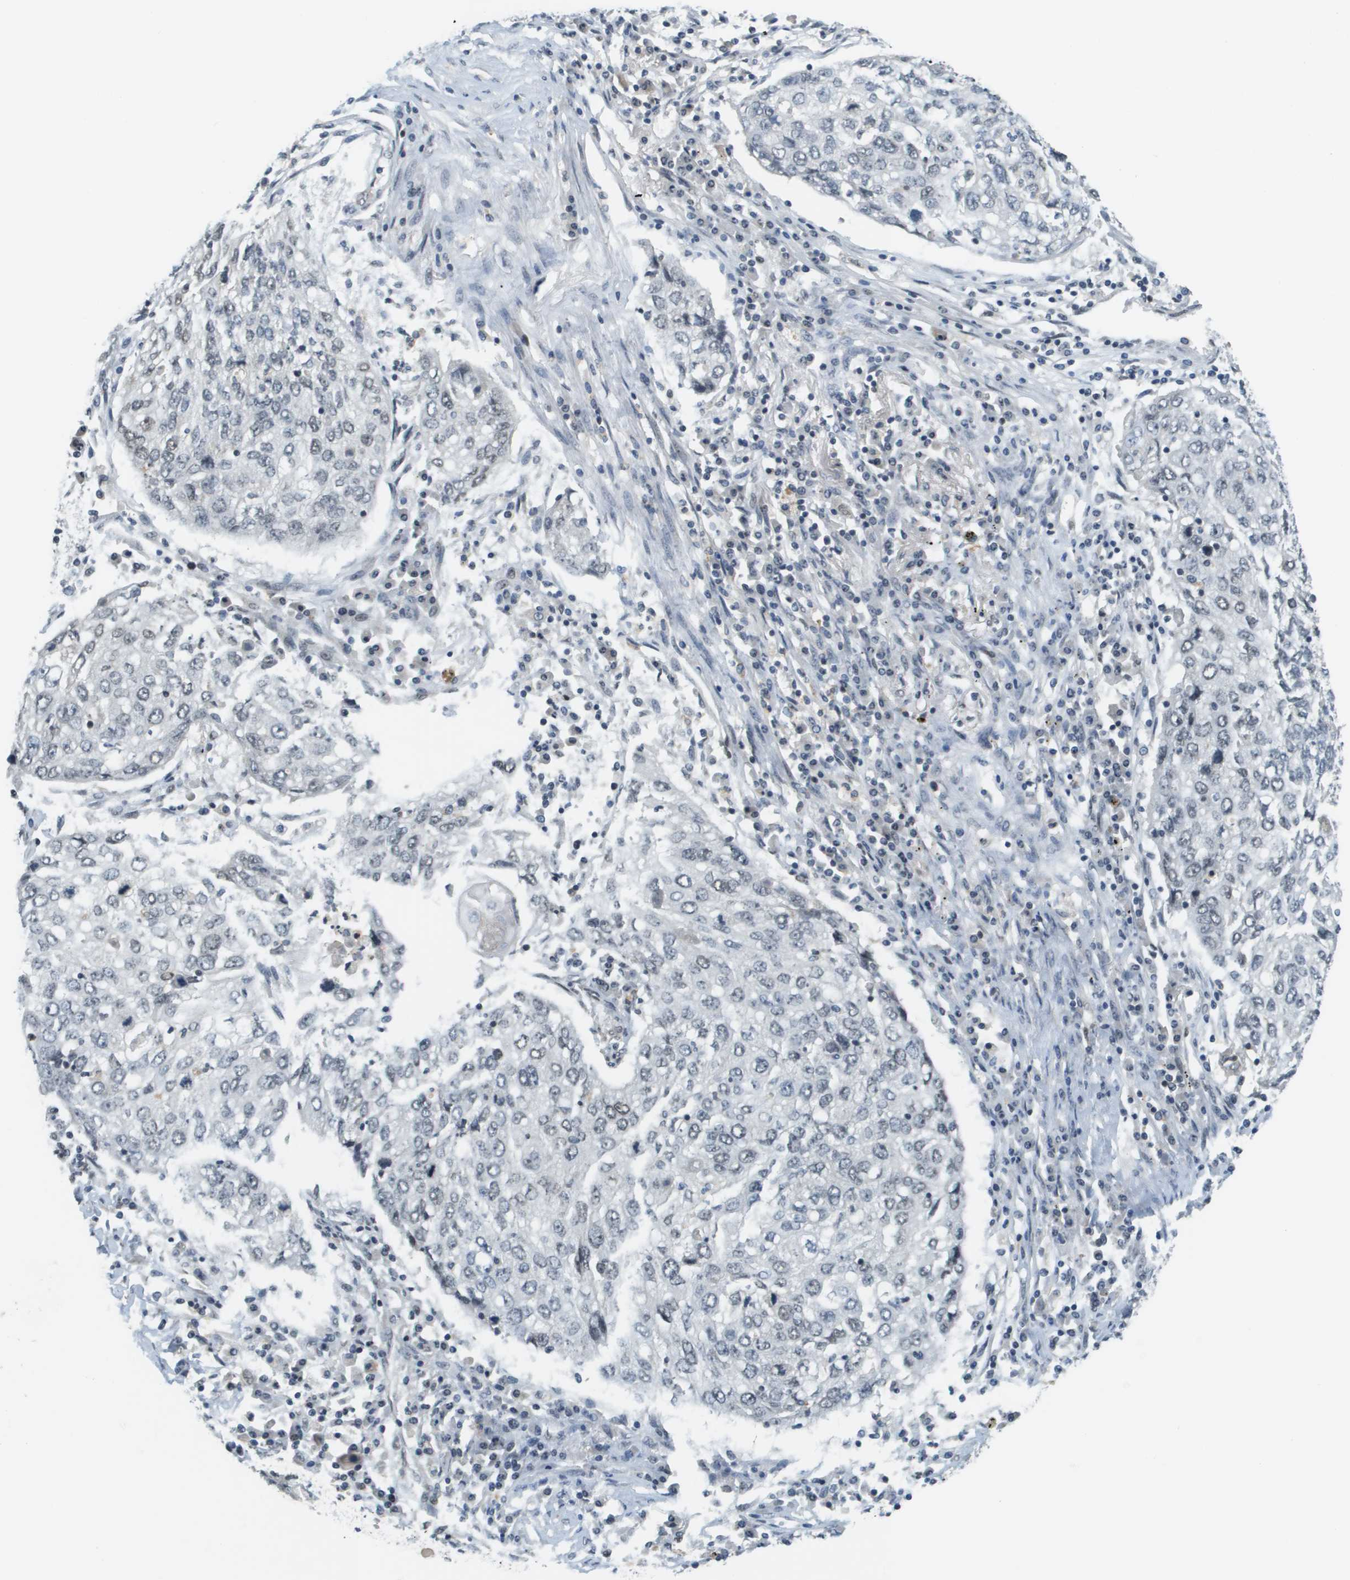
{"staining": {"intensity": "weak", "quantity": "<25%", "location": "nuclear"}, "tissue": "lung cancer", "cell_type": "Tumor cells", "image_type": "cancer", "snomed": [{"axis": "morphology", "description": "Squamous cell carcinoma, NOS"}, {"axis": "topography", "description": "Lung"}], "caption": "This is an immunohistochemistry (IHC) photomicrograph of human squamous cell carcinoma (lung). There is no staining in tumor cells.", "gene": "CBX5", "patient": {"sex": "female", "age": 63}}